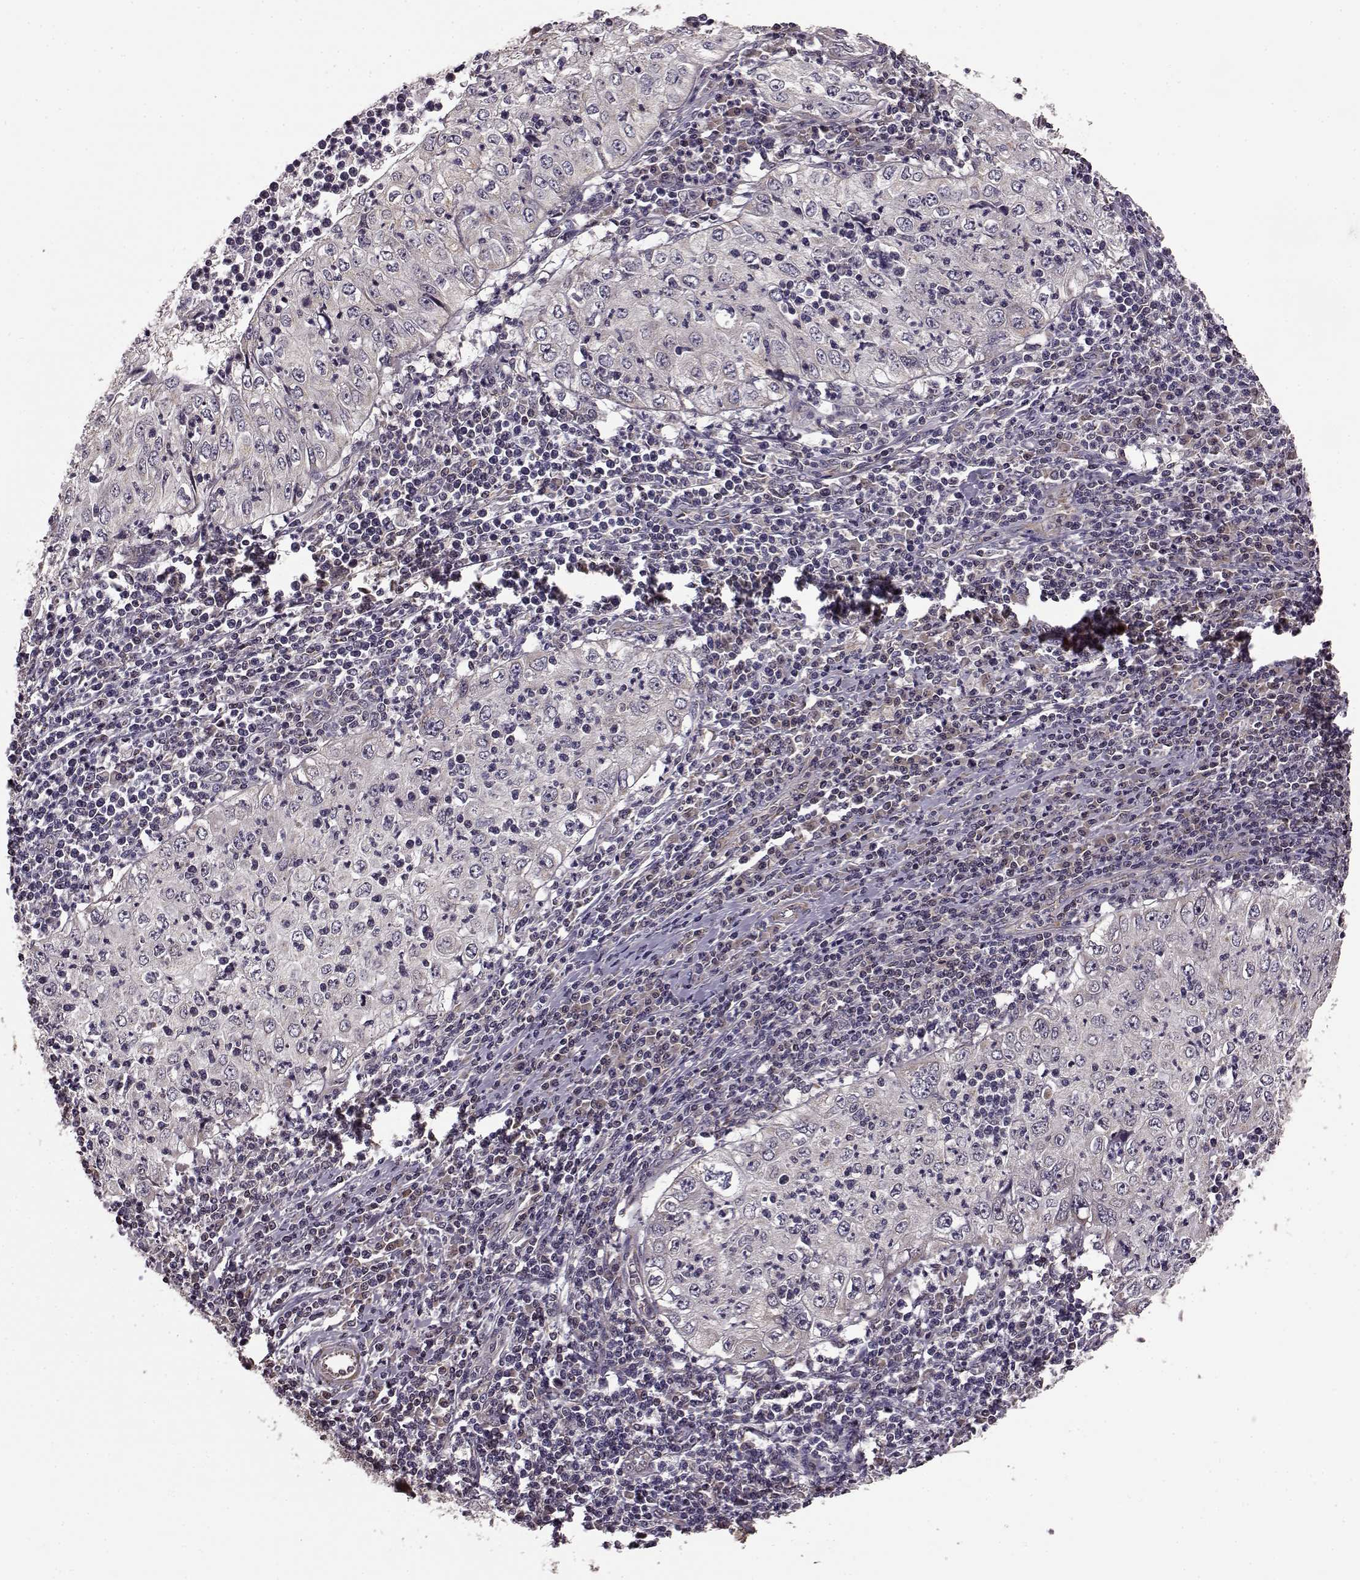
{"staining": {"intensity": "negative", "quantity": "none", "location": "none"}, "tissue": "cervical cancer", "cell_type": "Tumor cells", "image_type": "cancer", "snomed": [{"axis": "morphology", "description": "Squamous cell carcinoma, NOS"}, {"axis": "topography", "description": "Cervix"}], "caption": "The IHC micrograph has no significant positivity in tumor cells of cervical cancer tissue.", "gene": "PUDP", "patient": {"sex": "female", "age": 24}}